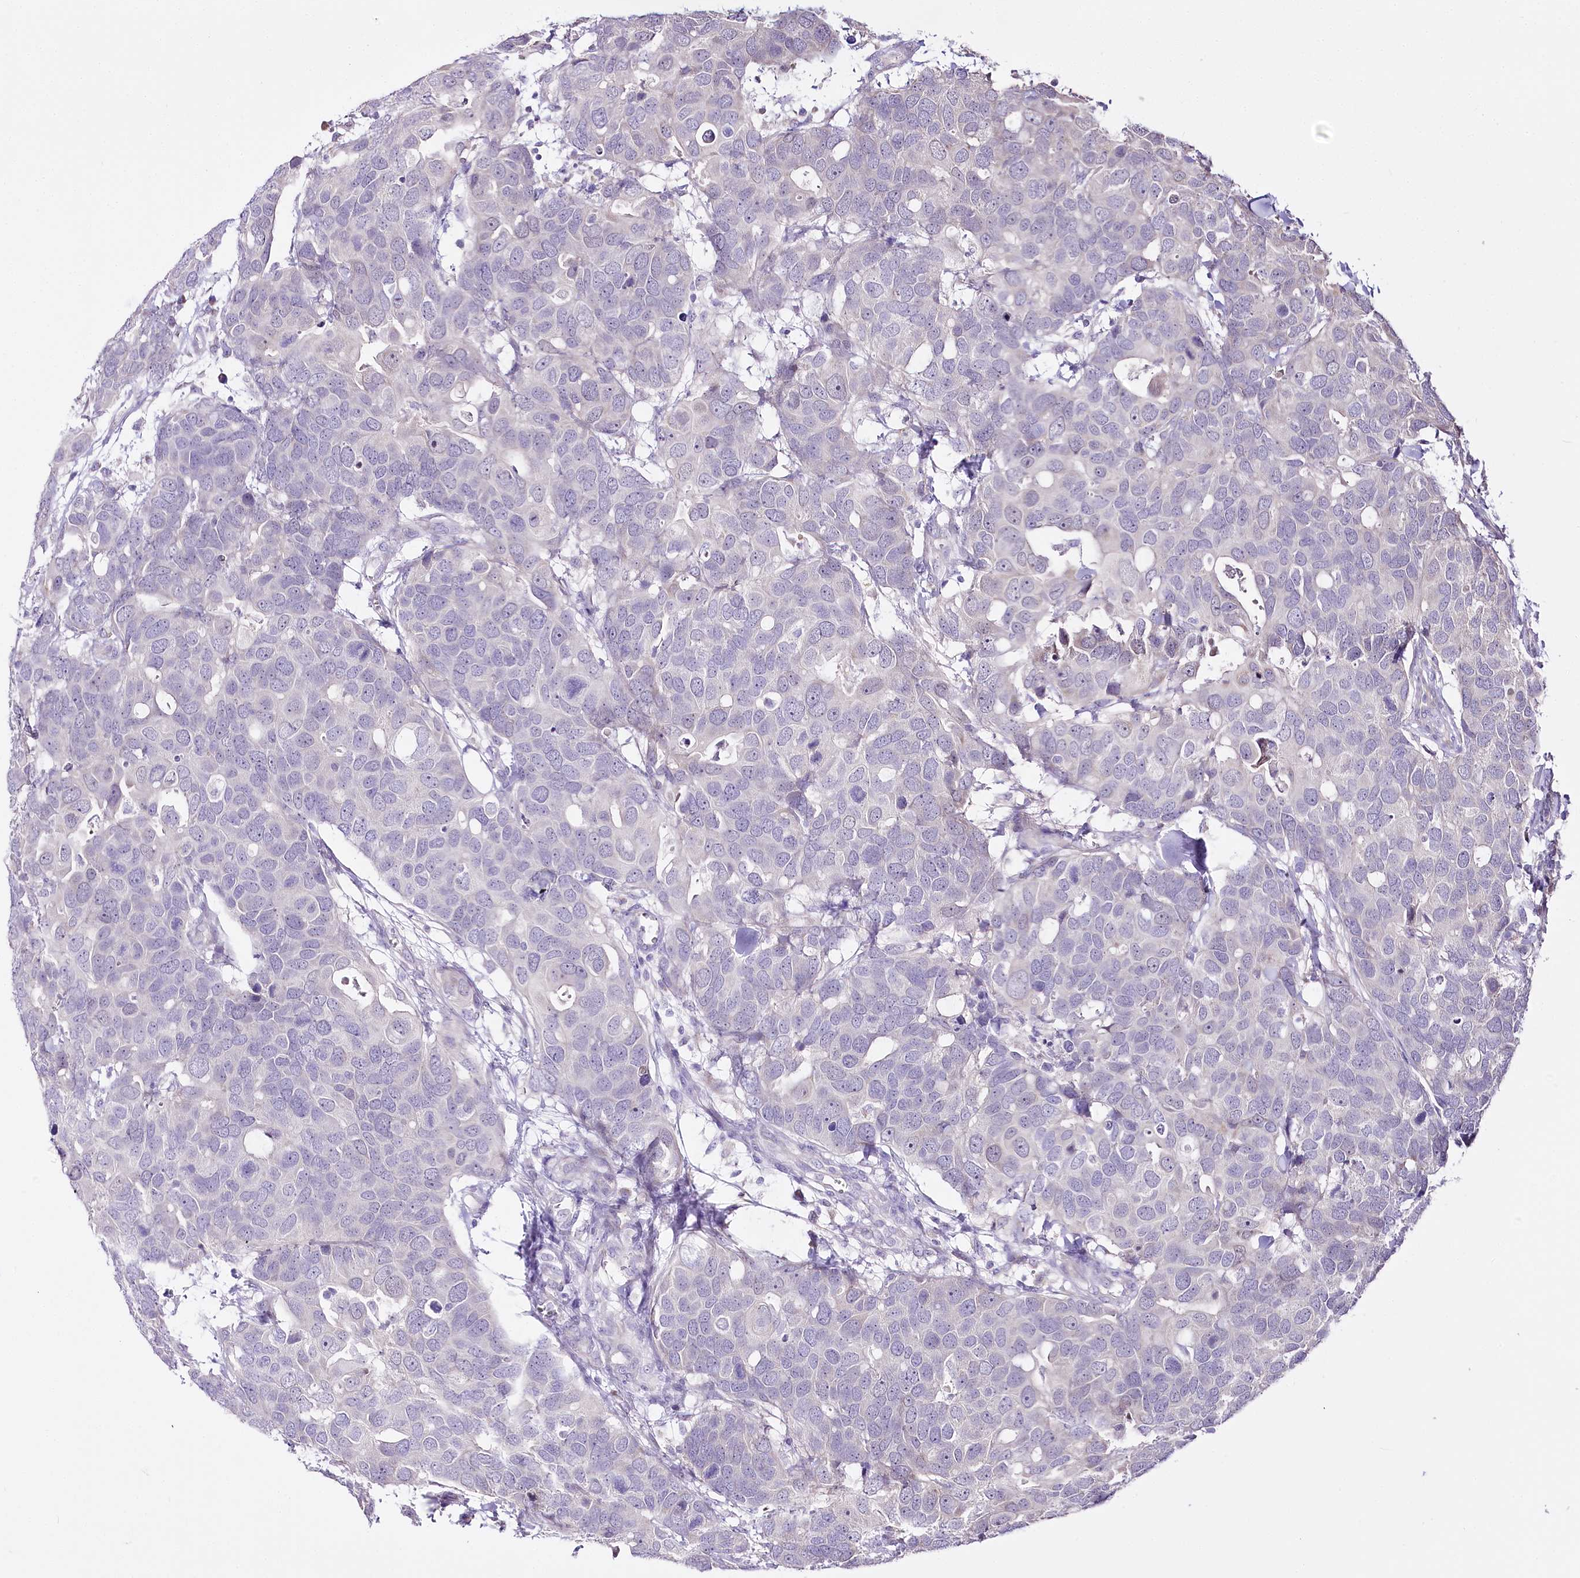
{"staining": {"intensity": "negative", "quantity": "none", "location": "none"}, "tissue": "breast cancer", "cell_type": "Tumor cells", "image_type": "cancer", "snomed": [{"axis": "morphology", "description": "Duct carcinoma"}, {"axis": "topography", "description": "Breast"}], "caption": "IHC image of breast cancer stained for a protein (brown), which displays no expression in tumor cells. (DAB (3,3'-diaminobenzidine) immunohistochemistry visualized using brightfield microscopy, high magnification).", "gene": "ZNF226", "patient": {"sex": "female", "age": 83}}